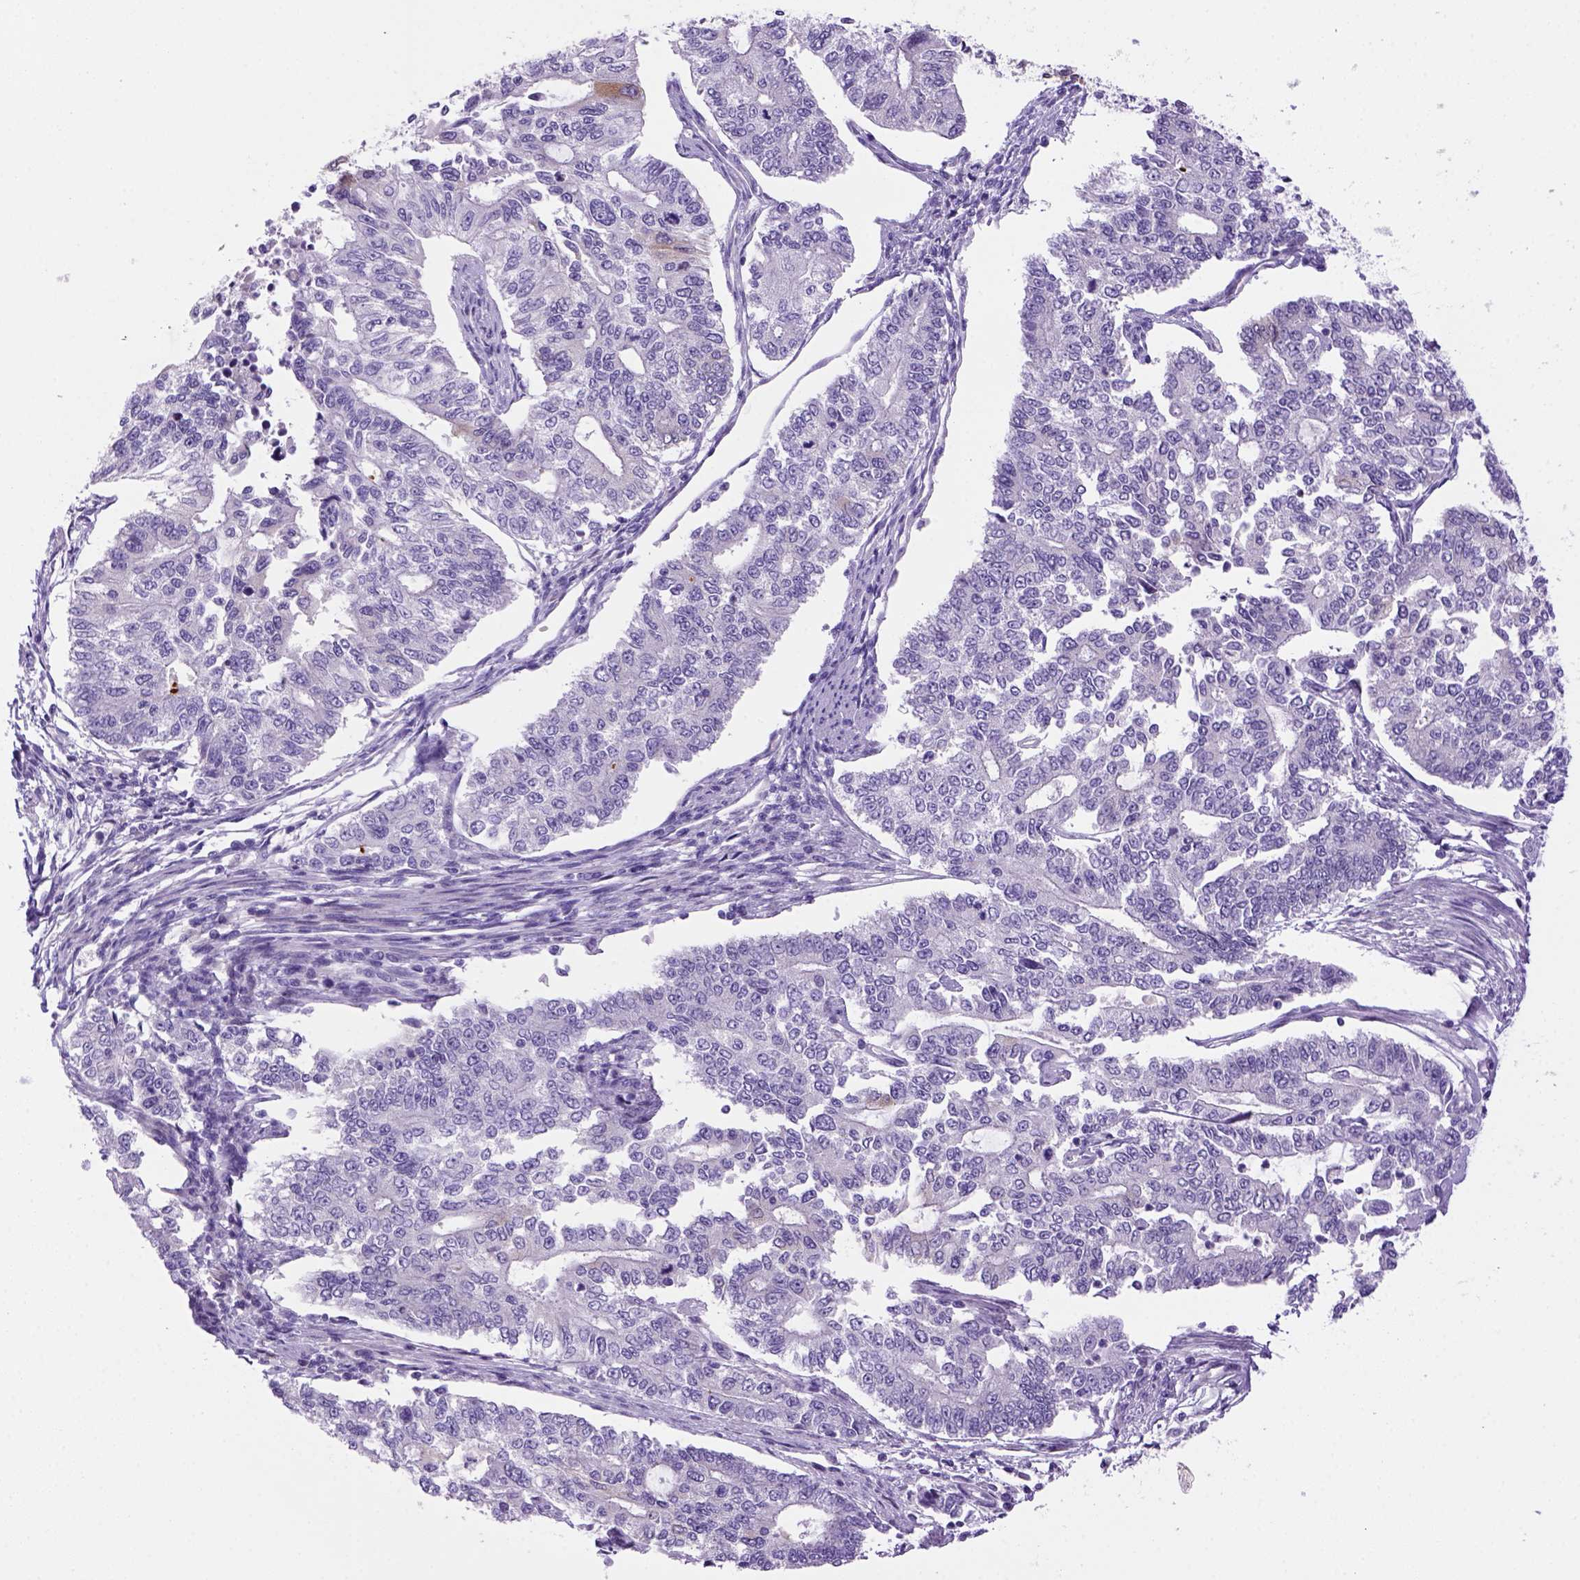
{"staining": {"intensity": "negative", "quantity": "none", "location": "none"}, "tissue": "endometrial cancer", "cell_type": "Tumor cells", "image_type": "cancer", "snomed": [{"axis": "morphology", "description": "Adenocarcinoma, NOS"}, {"axis": "topography", "description": "Uterus"}], "caption": "Image shows no protein expression in tumor cells of adenocarcinoma (endometrial) tissue.", "gene": "DNAH11", "patient": {"sex": "female", "age": 59}}